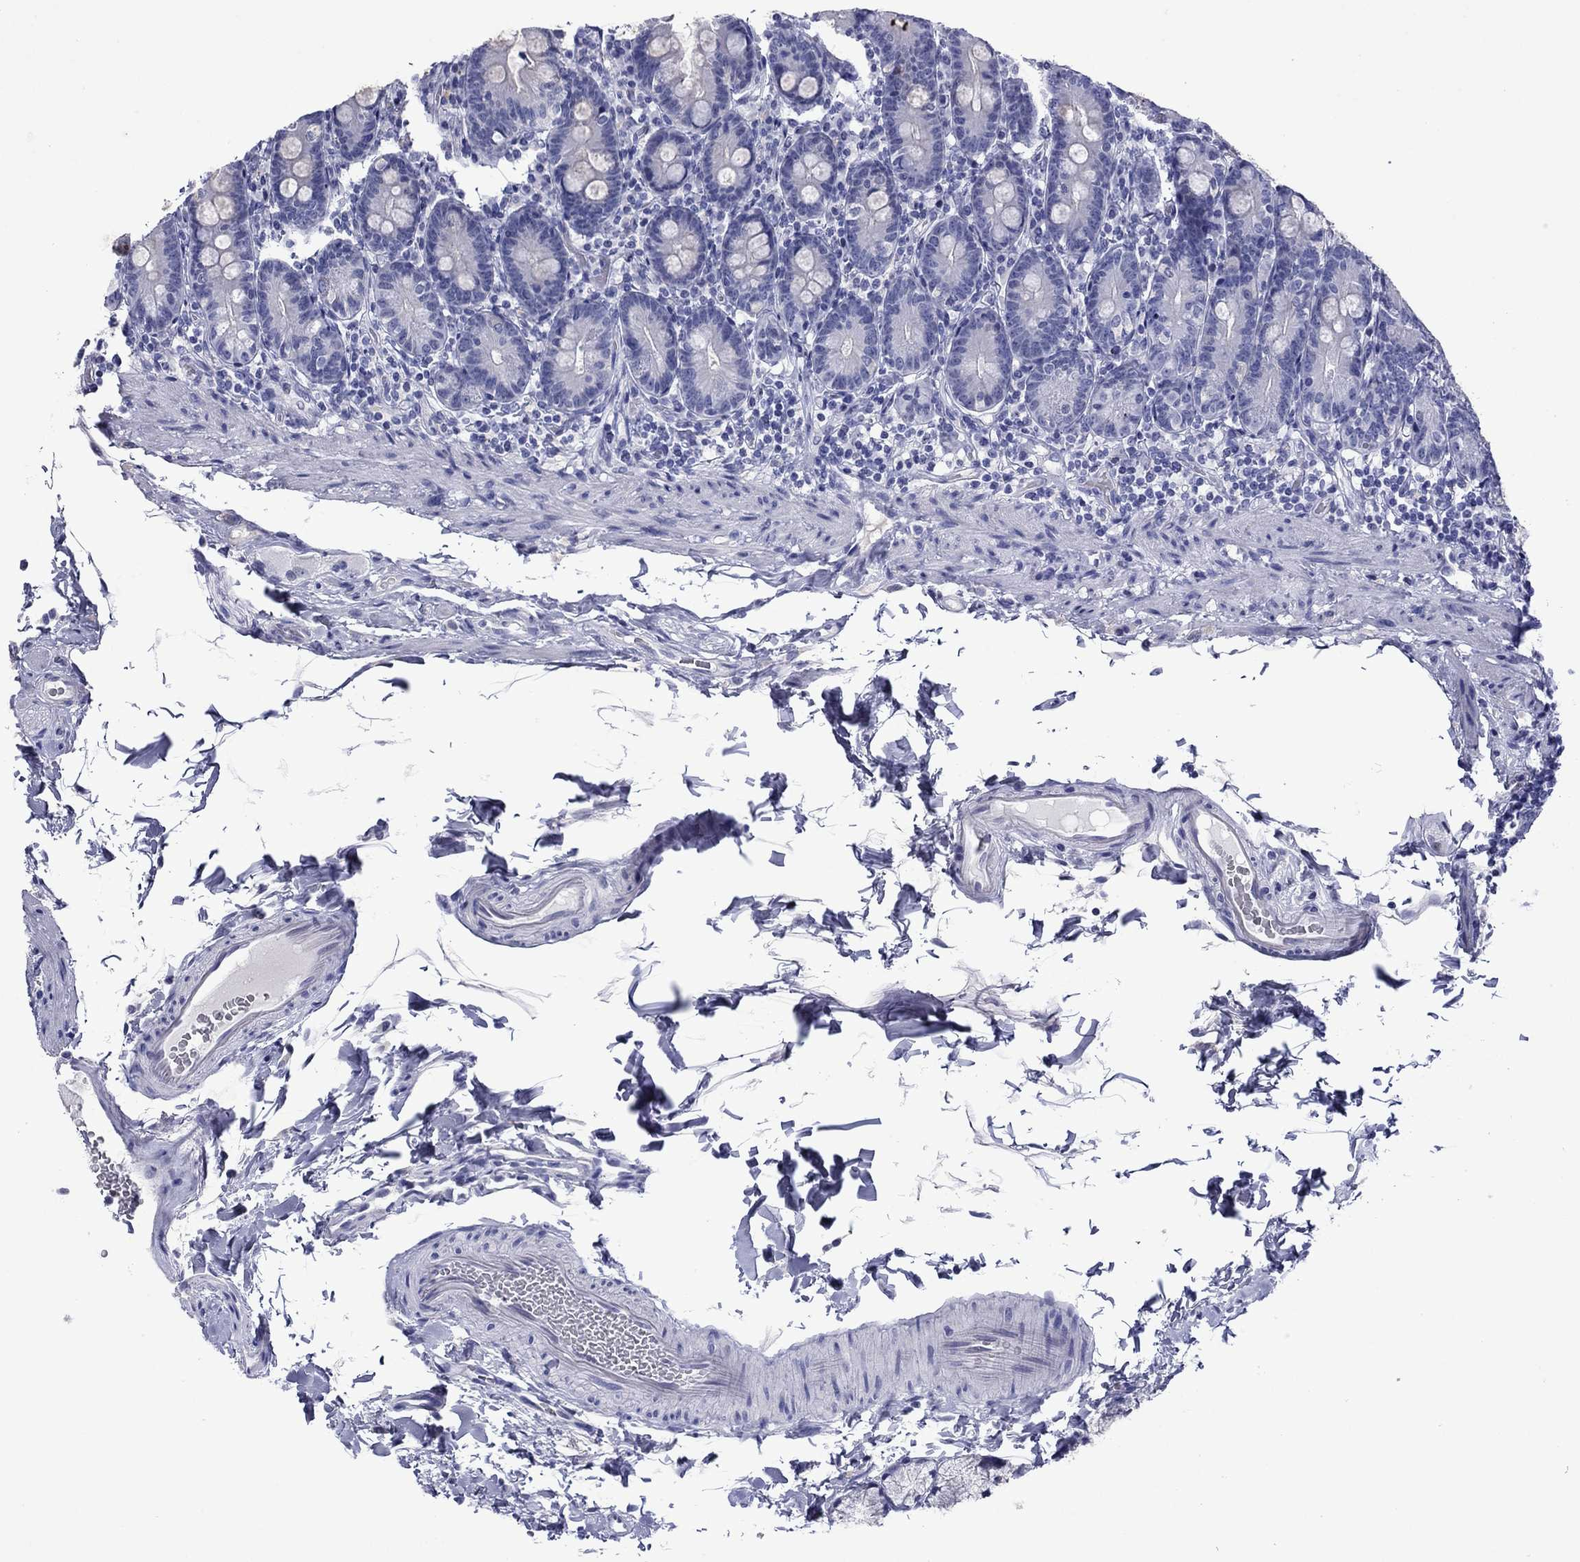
{"staining": {"intensity": "negative", "quantity": "none", "location": "none"}, "tissue": "duodenum", "cell_type": "Glandular cells", "image_type": "normal", "snomed": [{"axis": "morphology", "description": "Normal tissue, NOS"}, {"axis": "topography", "description": "Duodenum"}], "caption": "An immunohistochemistry image of benign duodenum is shown. There is no staining in glandular cells of duodenum. The staining is performed using DAB (3,3'-diaminobenzidine) brown chromogen with nuclei counter-stained in using hematoxylin.", "gene": "PIWIL1", "patient": {"sex": "female", "age": 67}}